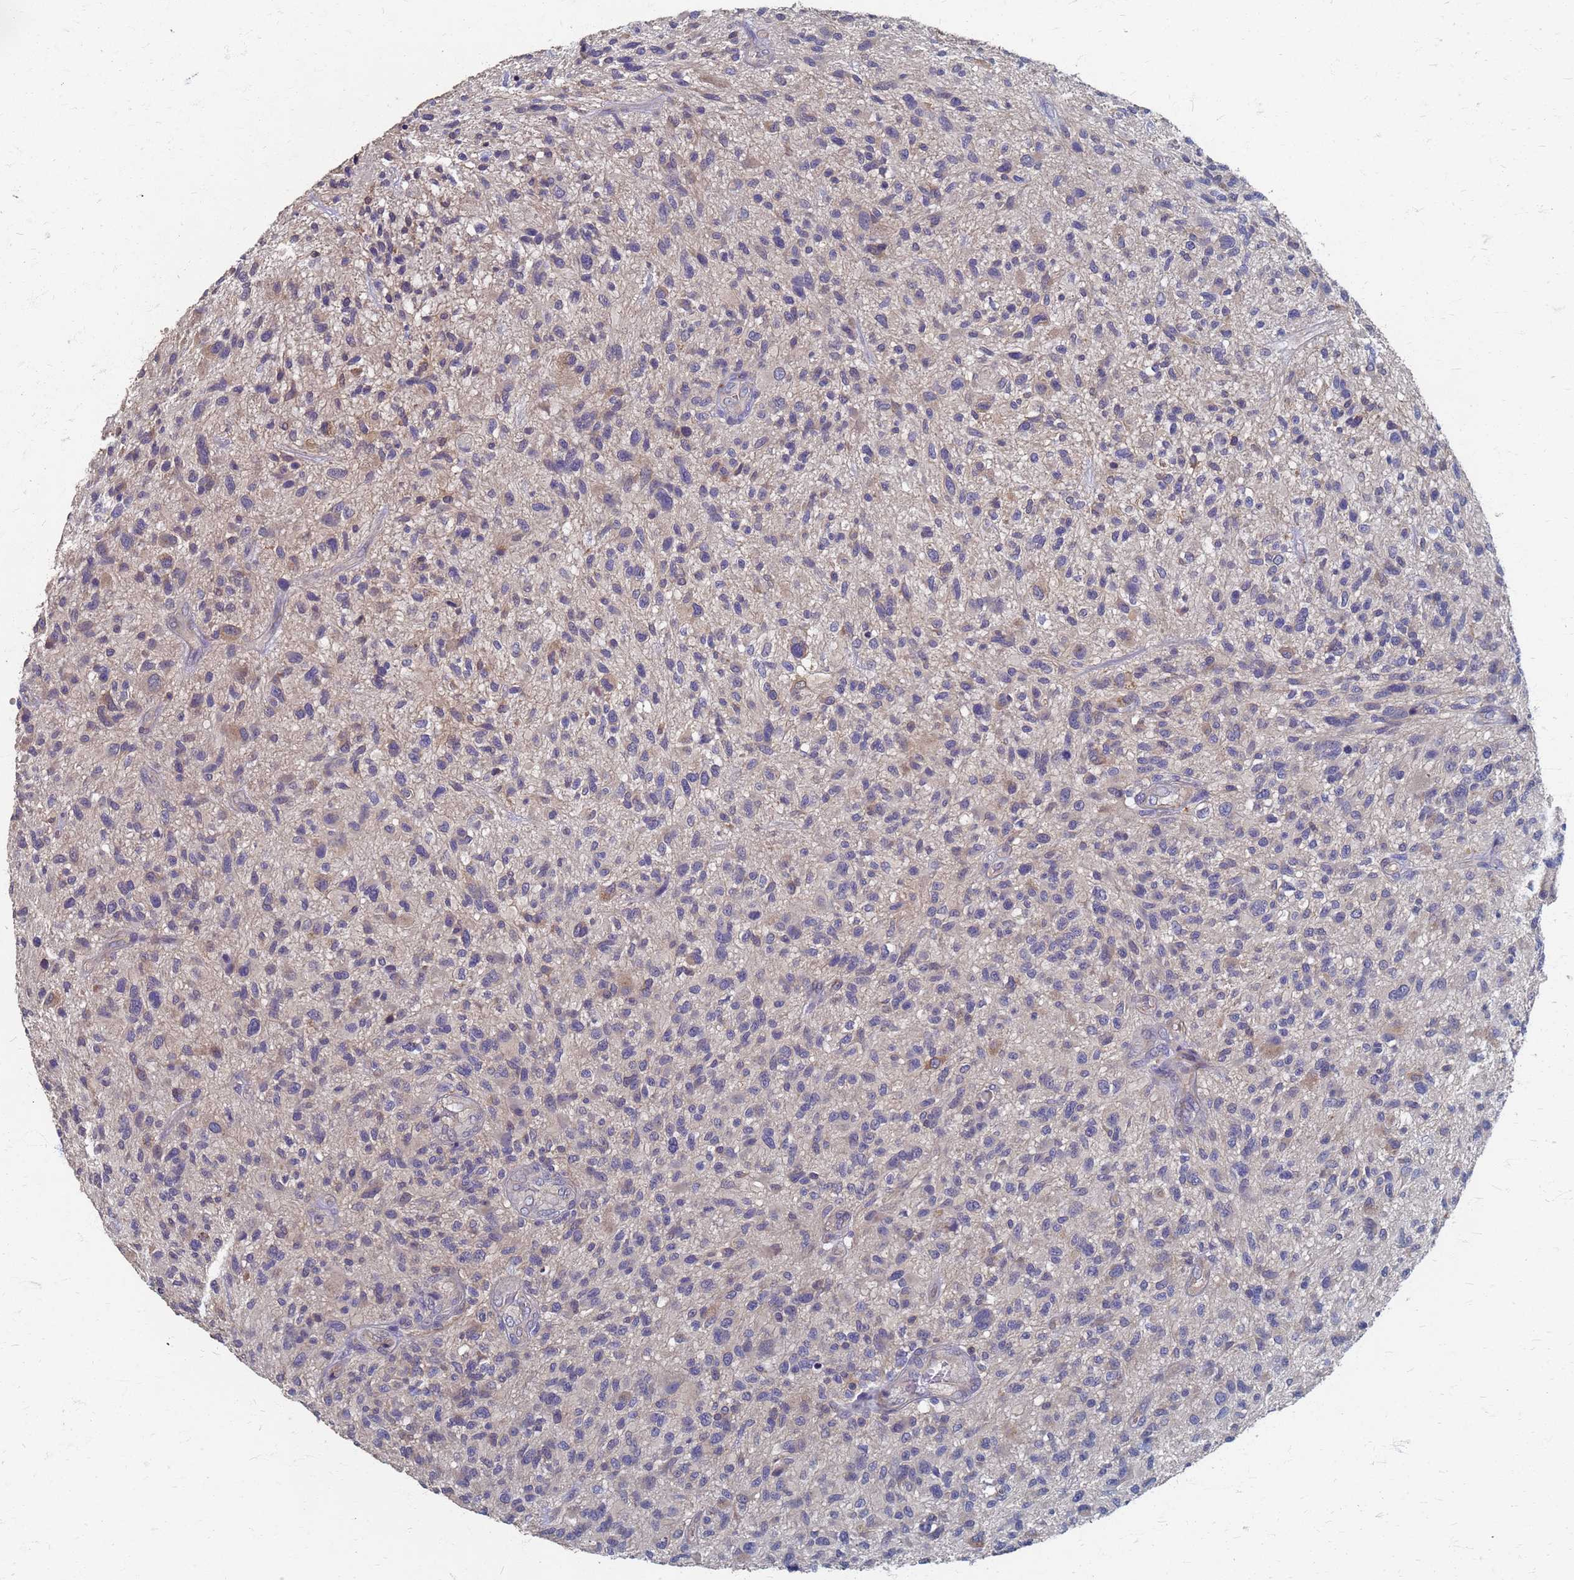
{"staining": {"intensity": "negative", "quantity": "none", "location": "none"}, "tissue": "glioma", "cell_type": "Tumor cells", "image_type": "cancer", "snomed": [{"axis": "morphology", "description": "Glioma, malignant, High grade"}, {"axis": "topography", "description": "Brain"}], "caption": "Immunohistochemistry (IHC) photomicrograph of malignant glioma (high-grade) stained for a protein (brown), which reveals no expression in tumor cells.", "gene": "KRCC1", "patient": {"sex": "male", "age": 47}}